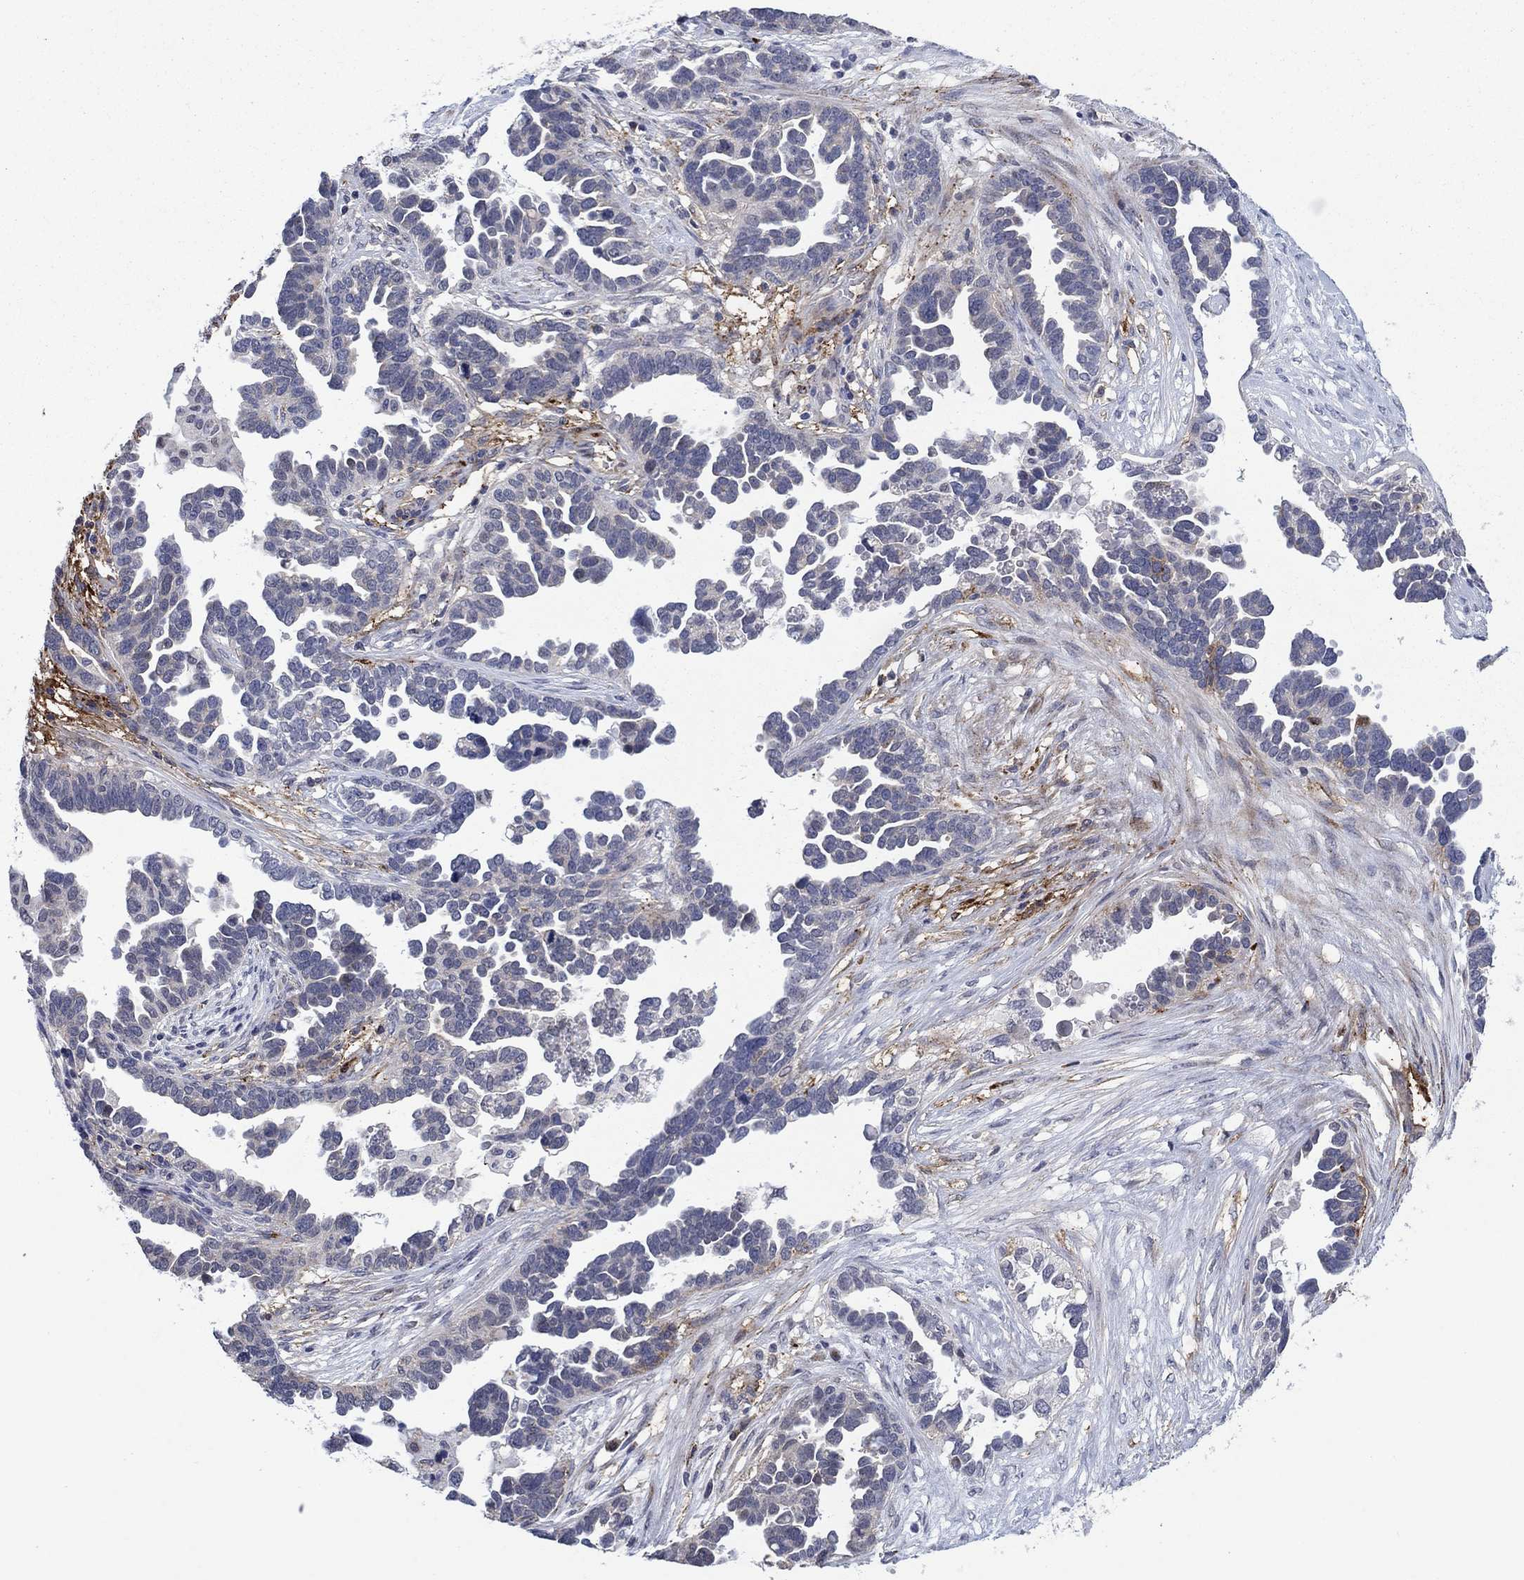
{"staining": {"intensity": "negative", "quantity": "none", "location": "none"}, "tissue": "ovarian cancer", "cell_type": "Tumor cells", "image_type": "cancer", "snomed": [{"axis": "morphology", "description": "Cystadenocarcinoma, serous, NOS"}, {"axis": "topography", "description": "Ovary"}], "caption": "Immunohistochemical staining of human ovarian cancer demonstrates no significant staining in tumor cells. (Immunohistochemistry, brightfield microscopy, high magnification).", "gene": "SDC1", "patient": {"sex": "female", "age": 54}}